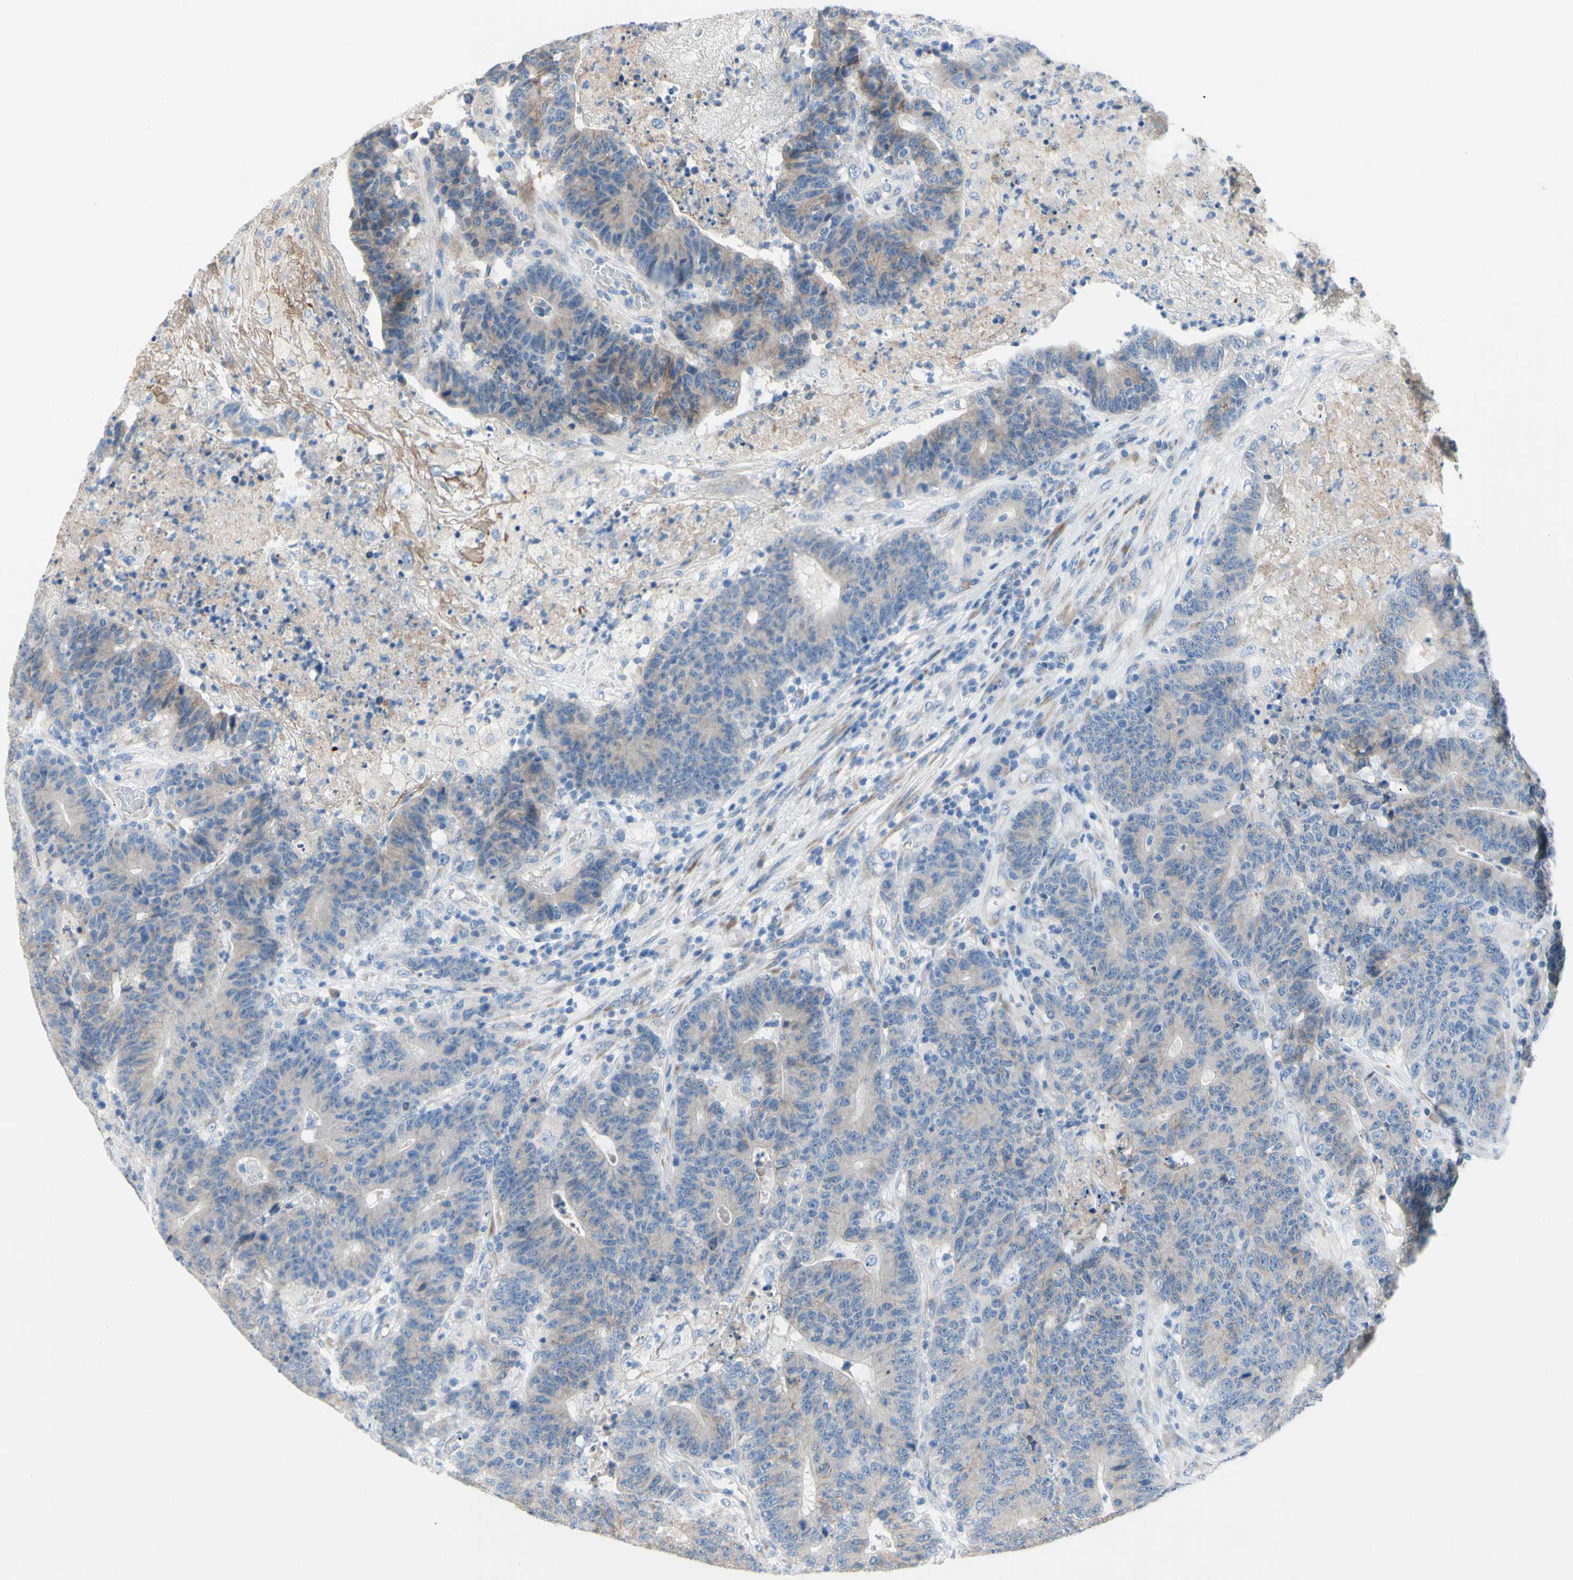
{"staining": {"intensity": "negative", "quantity": "none", "location": "none"}, "tissue": "colorectal cancer", "cell_type": "Tumor cells", "image_type": "cancer", "snomed": [{"axis": "morphology", "description": "Normal tissue, NOS"}, {"axis": "morphology", "description": "Adenocarcinoma, NOS"}, {"axis": "topography", "description": "Colon"}], "caption": "There is no significant staining in tumor cells of colorectal cancer (adenocarcinoma). Nuclei are stained in blue.", "gene": "TMIGD2", "patient": {"sex": "female", "age": 75}}